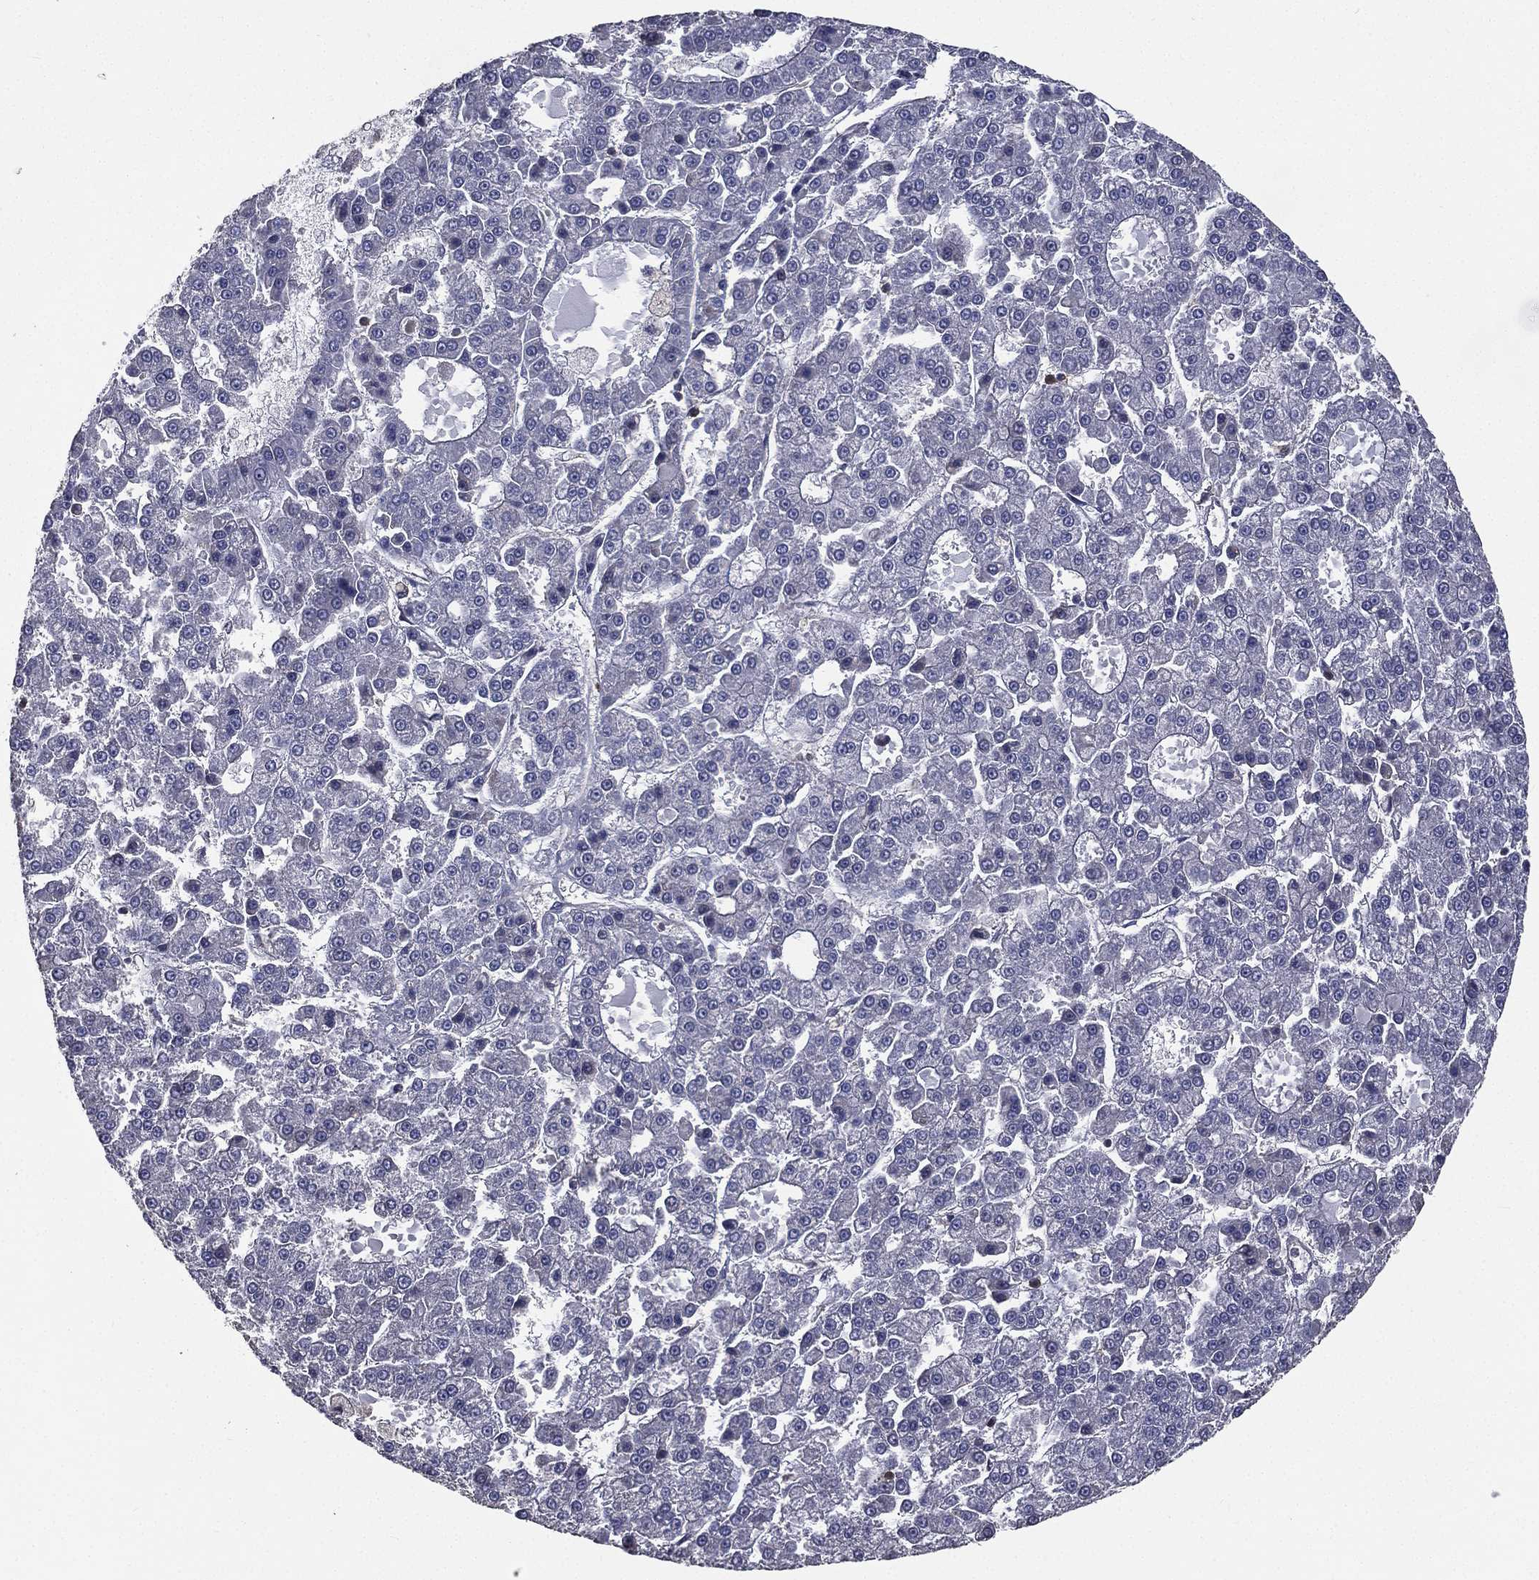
{"staining": {"intensity": "negative", "quantity": "none", "location": "none"}, "tissue": "liver cancer", "cell_type": "Tumor cells", "image_type": "cancer", "snomed": [{"axis": "morphology", "description": "Carcinoma, Hepatocellular, NOS"}, {"axis": "topography", "description": "Liver"}], "caption": "Liver hepatocellular carcinoma was stained to show a protein in brown. There is no significant expression in tumor cells.", "gene": "SARS1", "patient": {"sex": "male", "age": 70}}